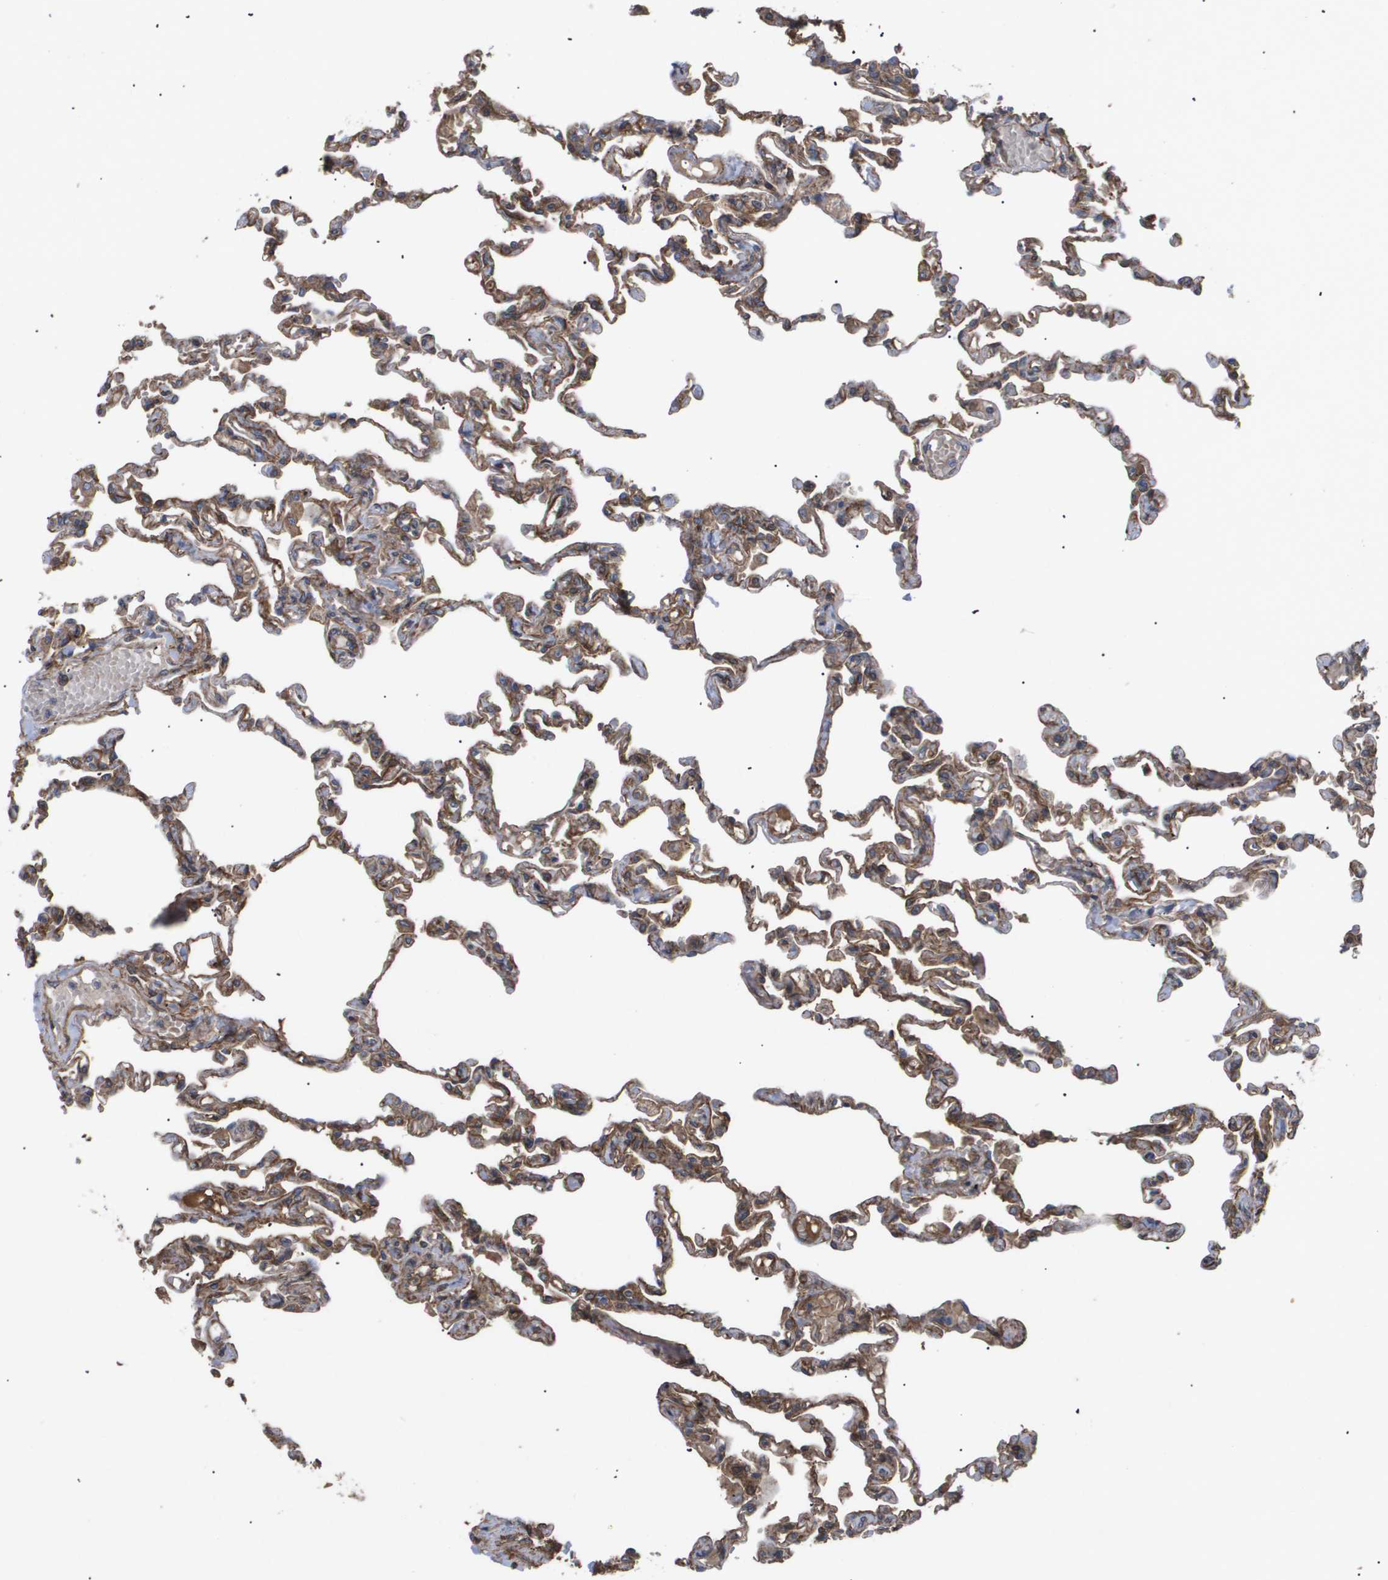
{"staining": {"intensity": "moderate", "quantity": ">75%", "location": "cytoplasmic/membranous"}, "tissue": "lung", "cell_type": "Alveolar cells", "image_type": "normal", "snomed": [{"axis": "morphology", "description": "Normal tissue, NOS"}, {"axis": "topography", "description": "Lung"}], "caption": "Moderate cytoplasmic/membranous protein positivity is identified in about >75% of alveolar cells in lung. (IHC, brightfield microscopy, high magnification).", "gene": "TNS1", "patient": {"sex": "male", "age": 21}}